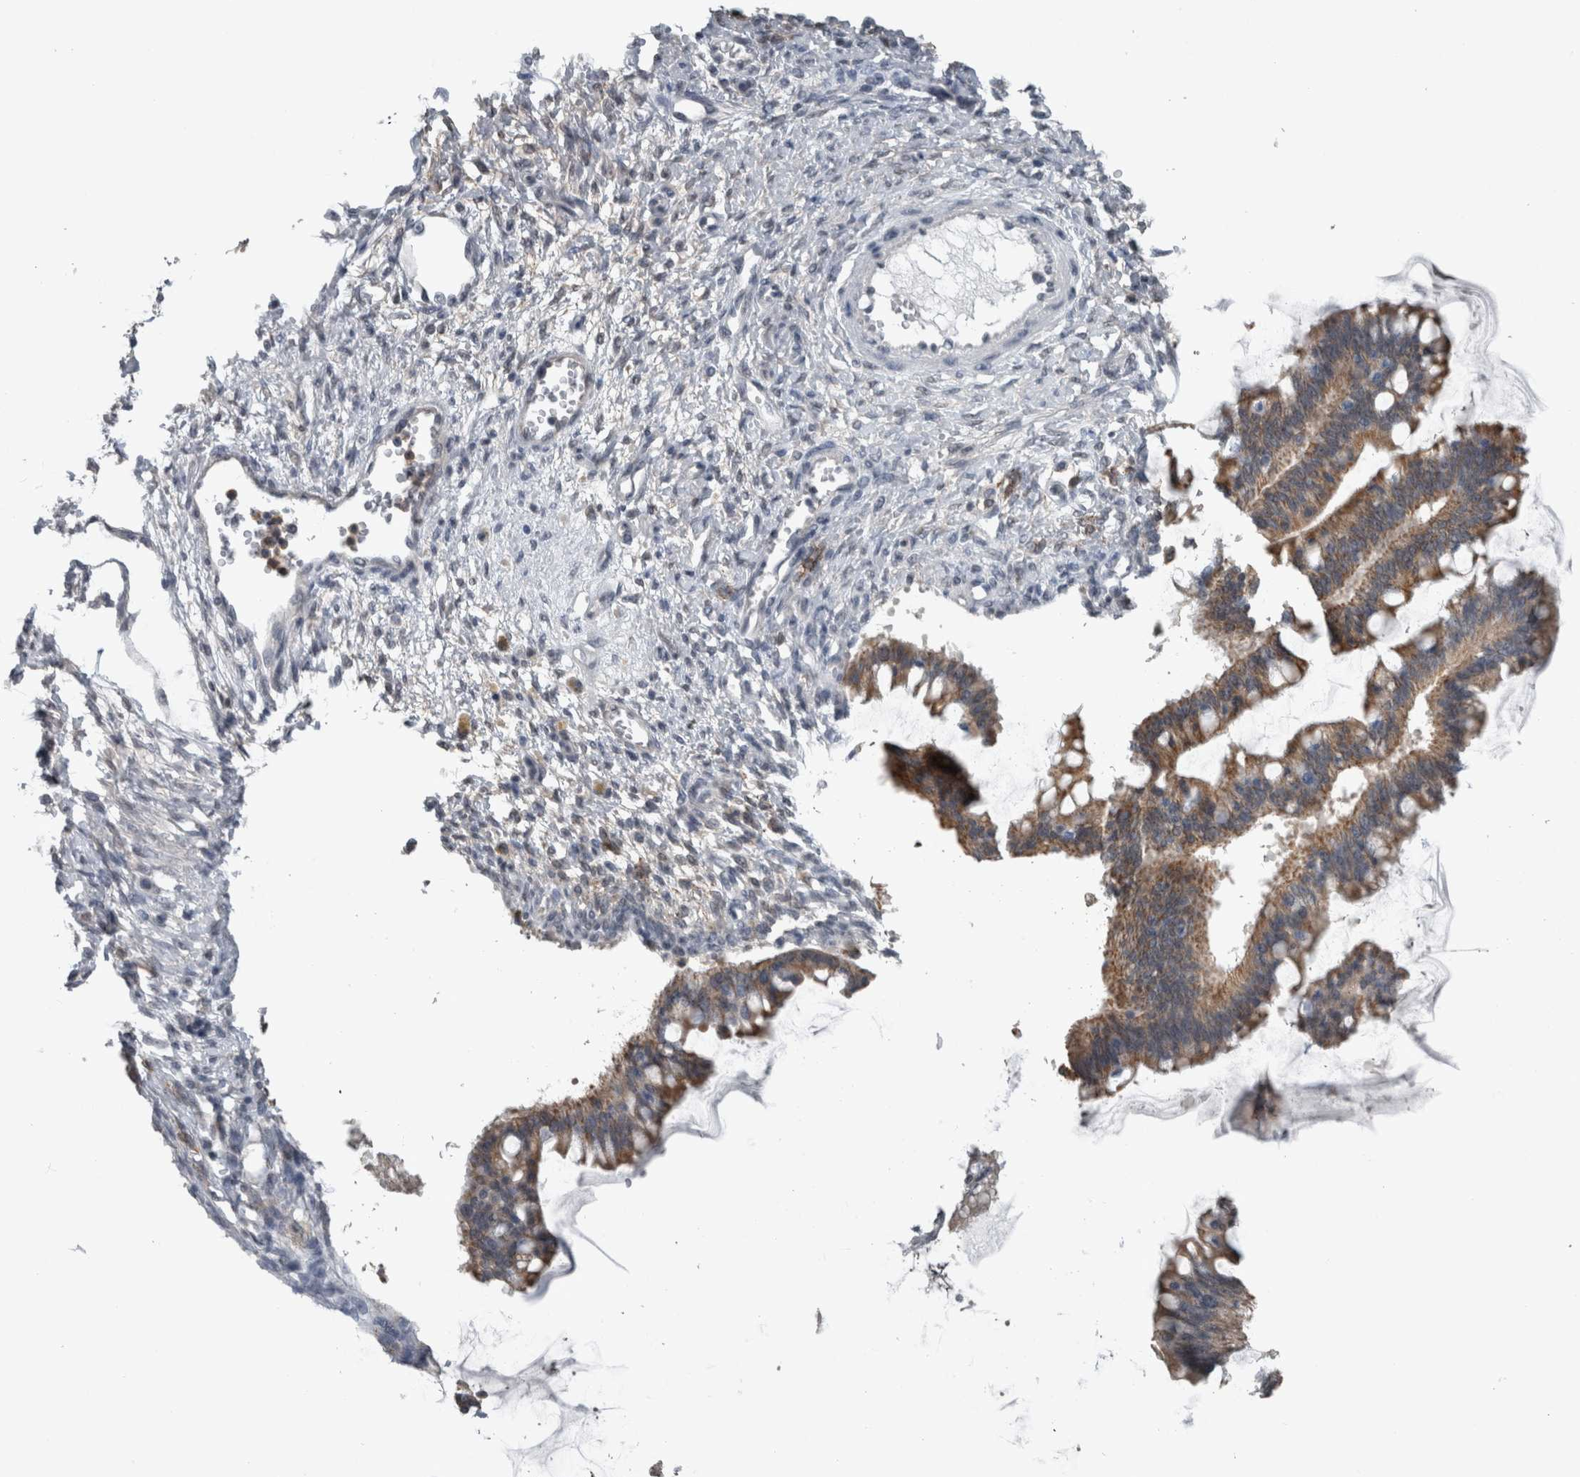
{"staining": {"intensity": "moderate", "quantity": ">75%", "location": "cytoplasmic/membranous"}, "tissue": "ovarian cancer", "cell_type": "Tumor cells", "image_type": "cancer", "snomed": [{"axis": "morphology", "description": "Cystadenocarcinoma, mucinous, NOS"}, {"axis": "topography", "description": "Ovary"}], "caption": "A high-resolution photomicrograph shows immunohistochemistry (IHC) staining of mucinous cystadenocarcinoma (ovarian), which shows moderate cytoplasmic/membranous expression in about >75% of tumor cells.", "gene": "ACSF2", "patient": {"sex": "female", "age": 73}}